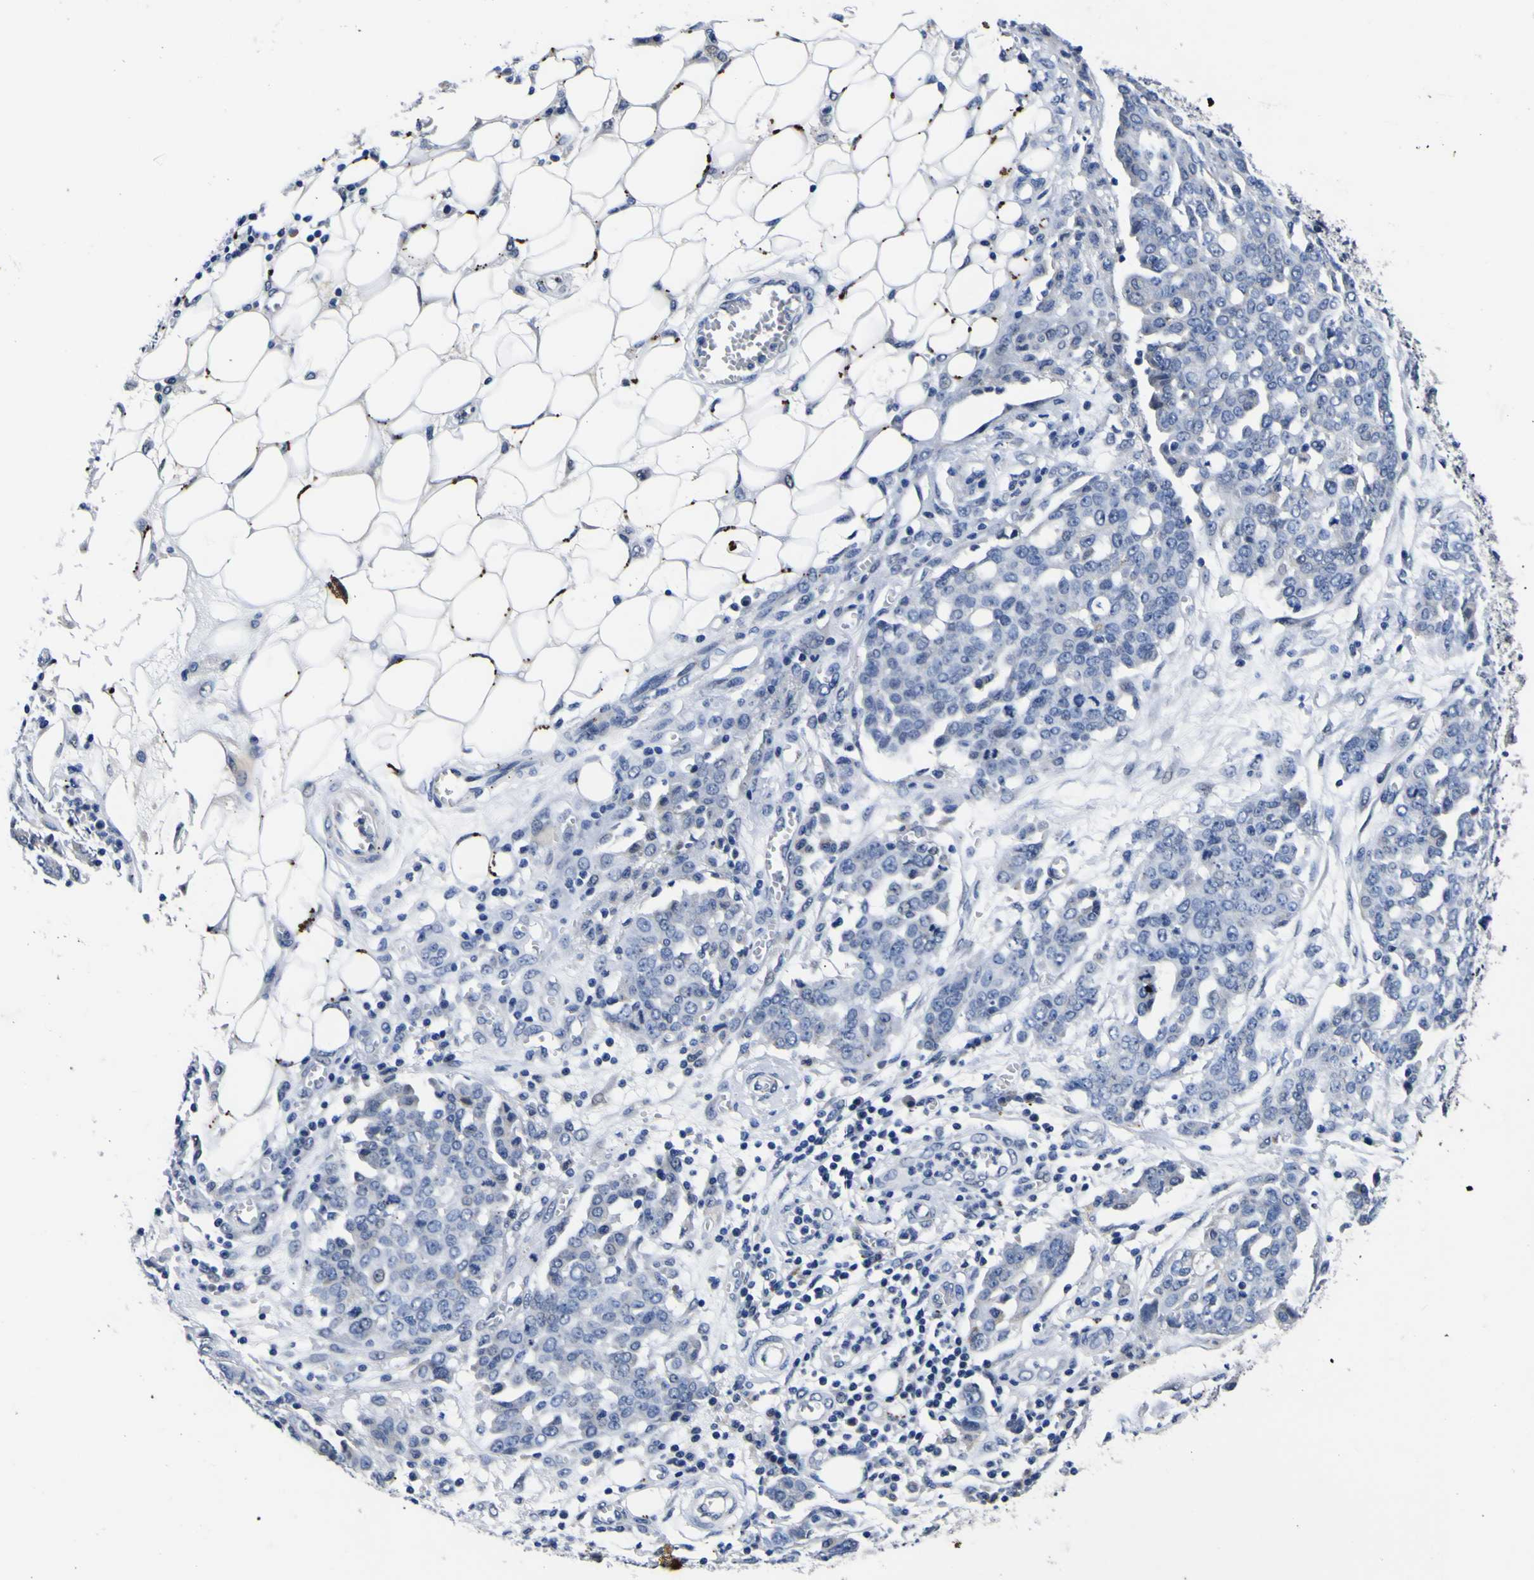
{"staining": {"intensity": "negative", "quantity": "none", "location": "none"}, "tissue": "ovarian cancer", "cell_type": "Tumor cells", "image_type": "cancer", "snomed": [{"axis": "morphology", "description": "Cystadenocarcinoma, serous, NOS"}, {"axis": "topography", "description": "Soft tissue"}, {"axis": "topography", "description": "Ovary"}], "caption": "This micrograph is of ovarian serous cystadenocarcinoma stained with immunohistochemistry (IHC) to label a protein in brown with the nuclei are counter-stained blue. There is no expression in tumor cells.", "gene": "IGFLR1", "patient": {"sex": "female", "age": 57}}